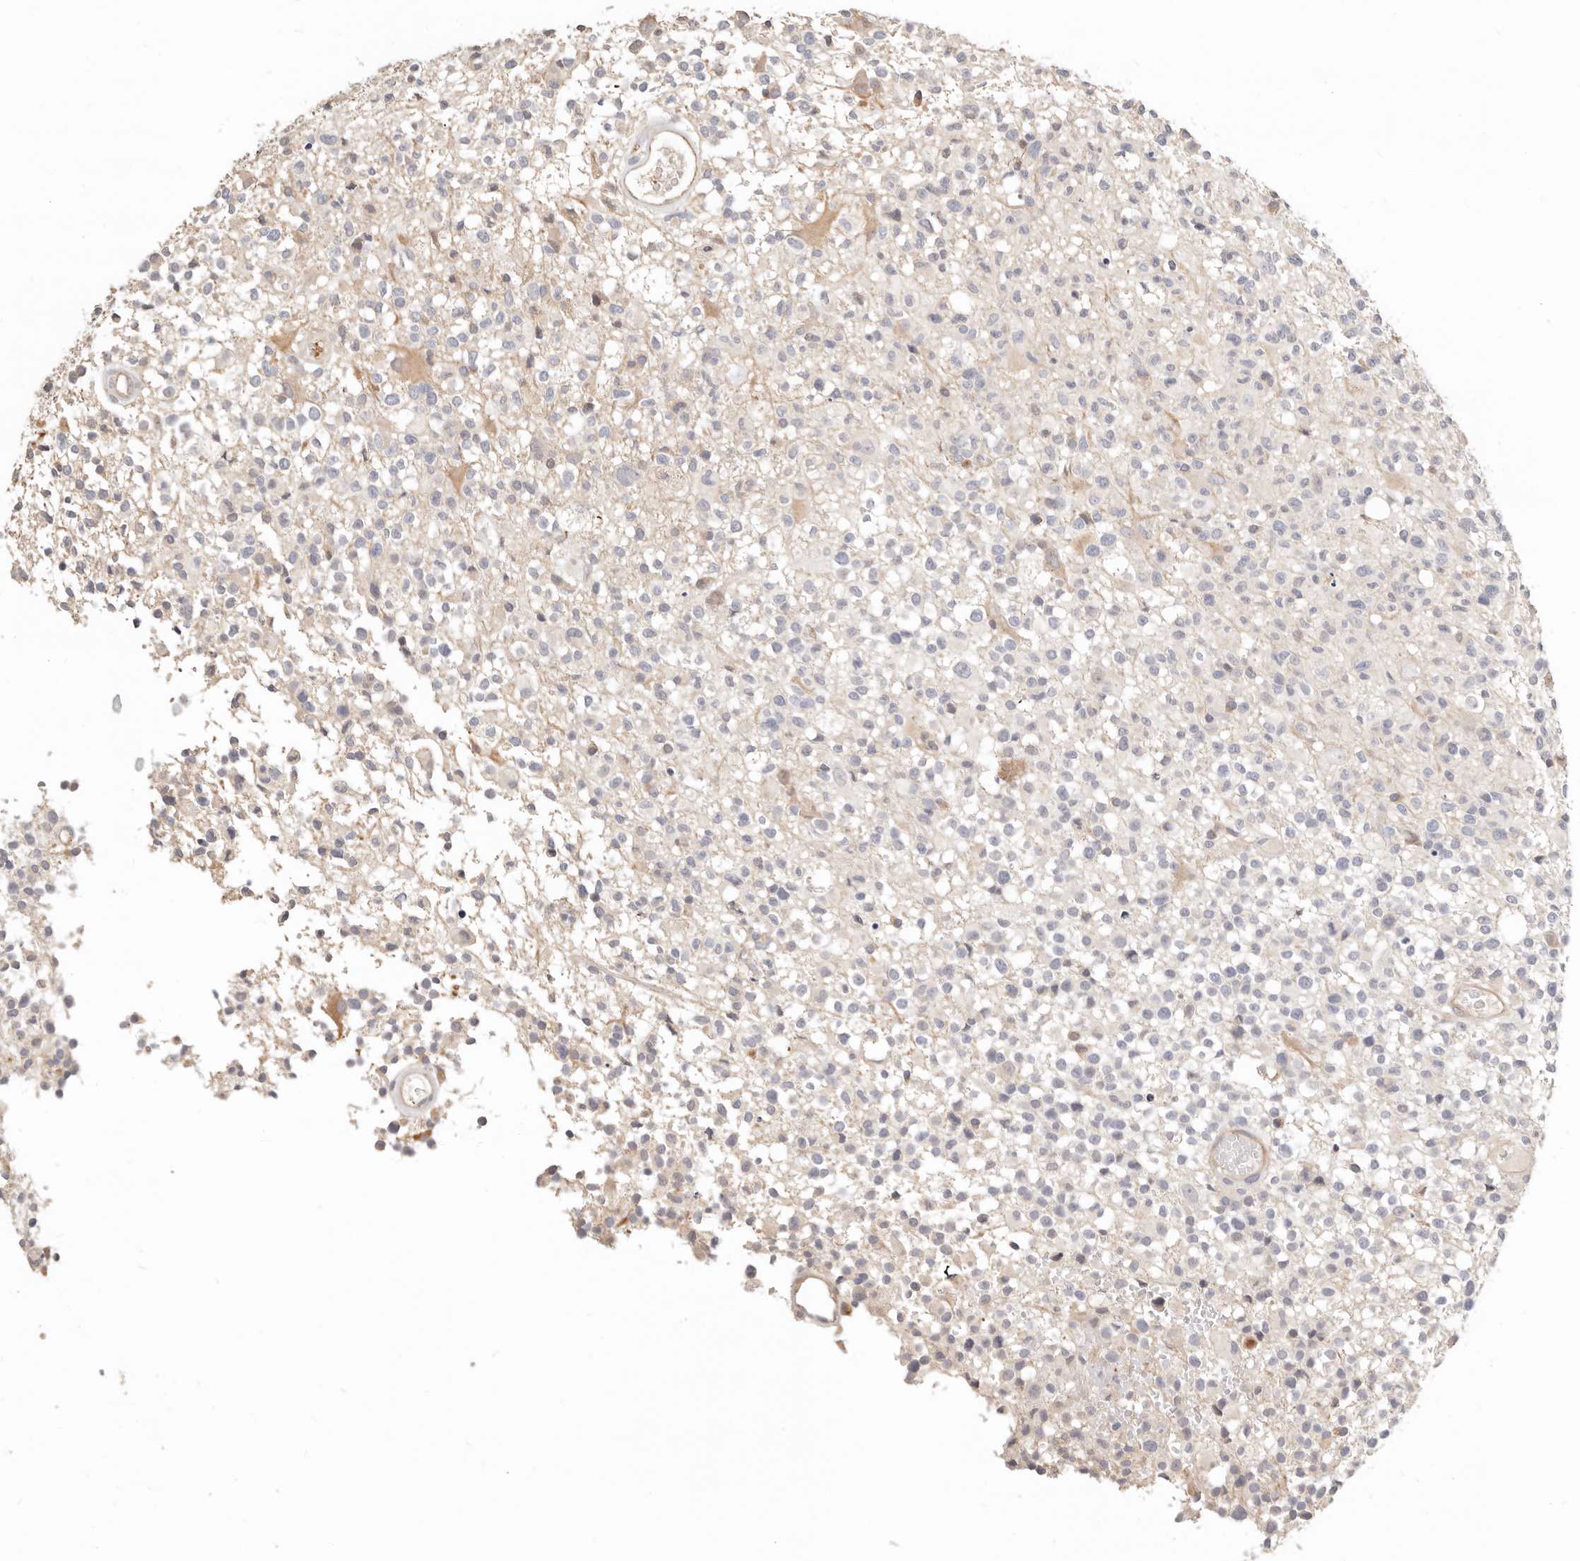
{"staining": {"intensity": "negative", "quantity": "none", "location": "none"}, "tissue": "glioma", "cell_type": "Tumor cells", "image_type": "cancer", "snomed": [{"axis": "morphology", "description": "Glioma, malignant, High grade"}, {"axis": "morphology", "description": "Glioblastoma, NOS"}, {"axis": "topography", "description": "Brain"}], "caption": "Tumor cells are negative for protein expression in human glioma.", "gene": "ZRANB1", "patient": {"sex": "male", "age": 60}}